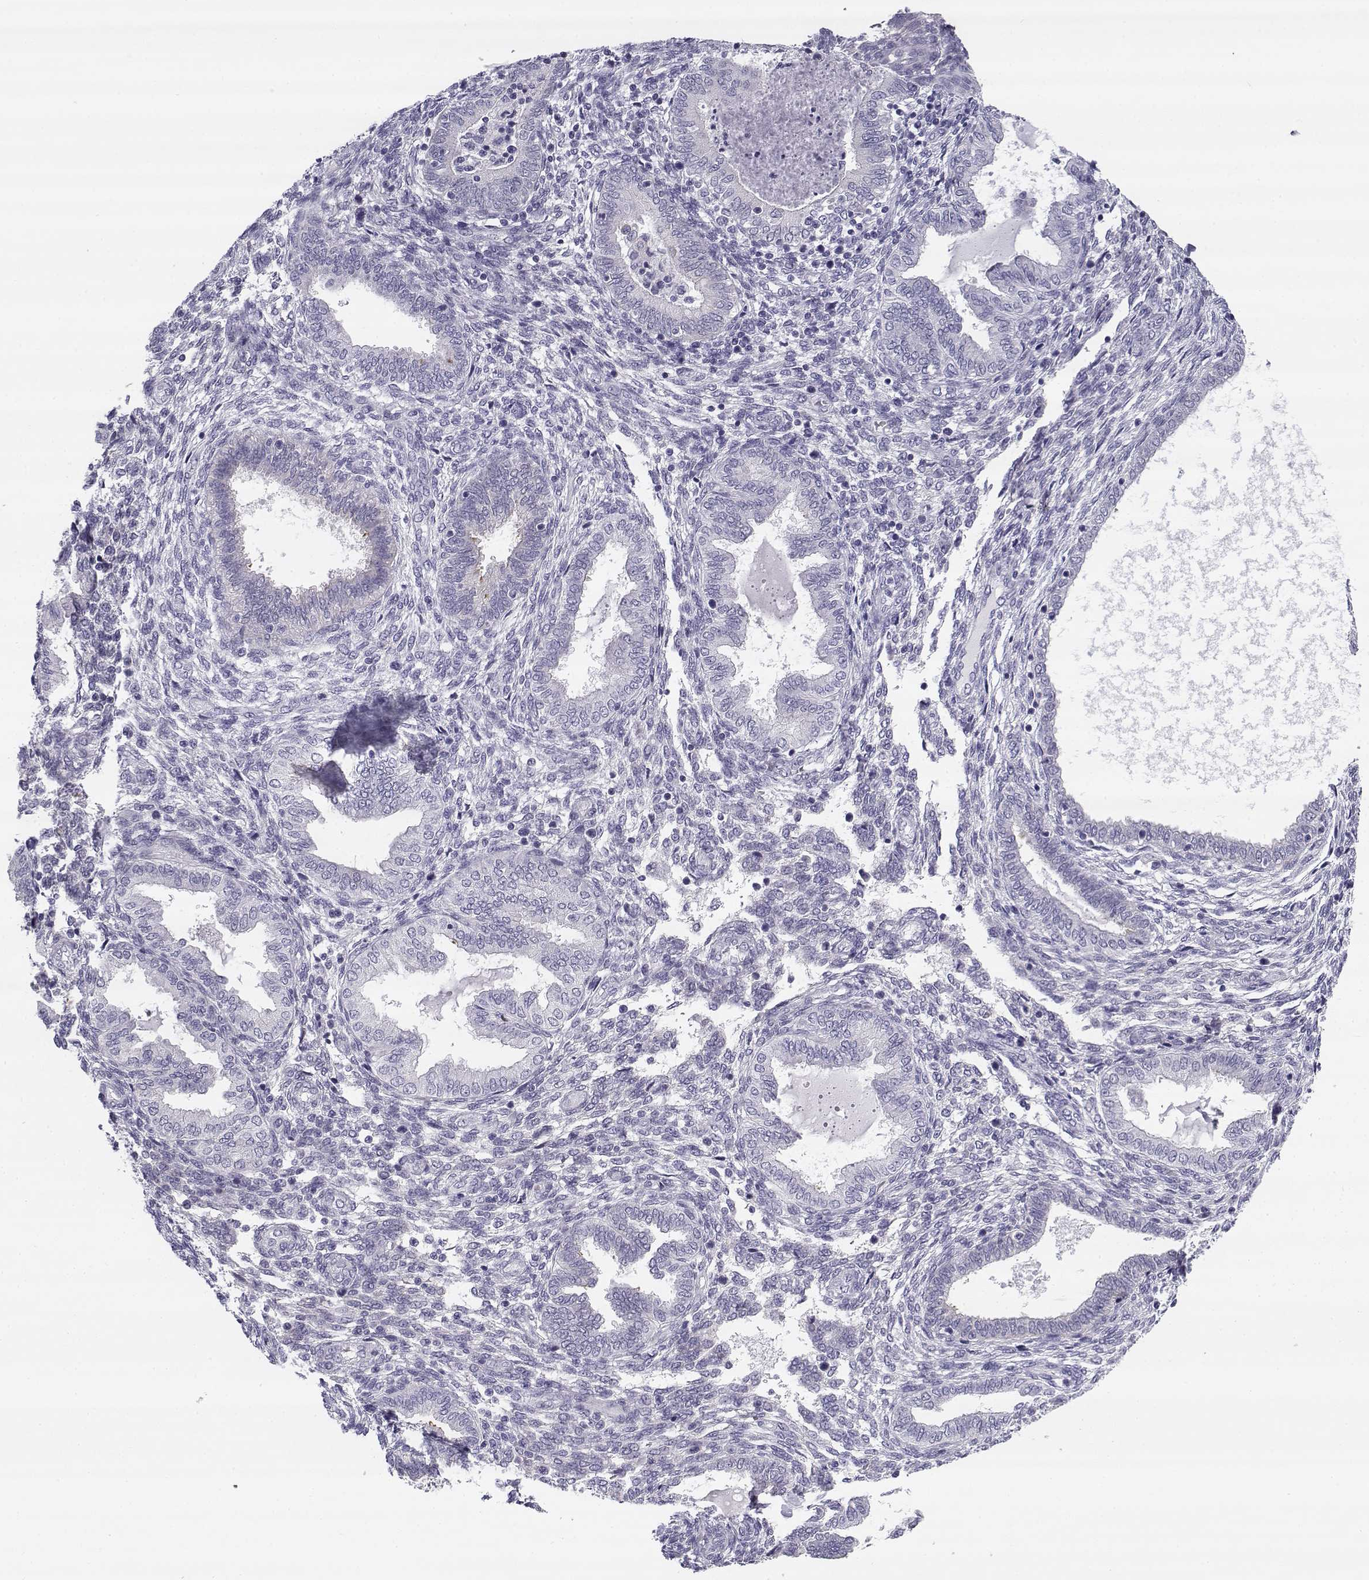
{"staining": {"intensity": "negative", "quantity": "none", "location": "none"}, "tissue": "endometrium", "cell_type": "Cells in endometrial stroma", "image_type": "normal", "snomed": [{"axis": "morphology", "description": "Normal tissue, NOS"}, {"axis": "topography", "description": "Endometrium"}], "caption": "Benign endometrium was stained to show a protein in brown. There is no significant positivity in cells in endometrial stroma. (Immunohistochemistry (ihc), brightfield microscopy, high magnification).", "gene": "CREB3L3", "patient": {"sex": "female", "age": 42}}